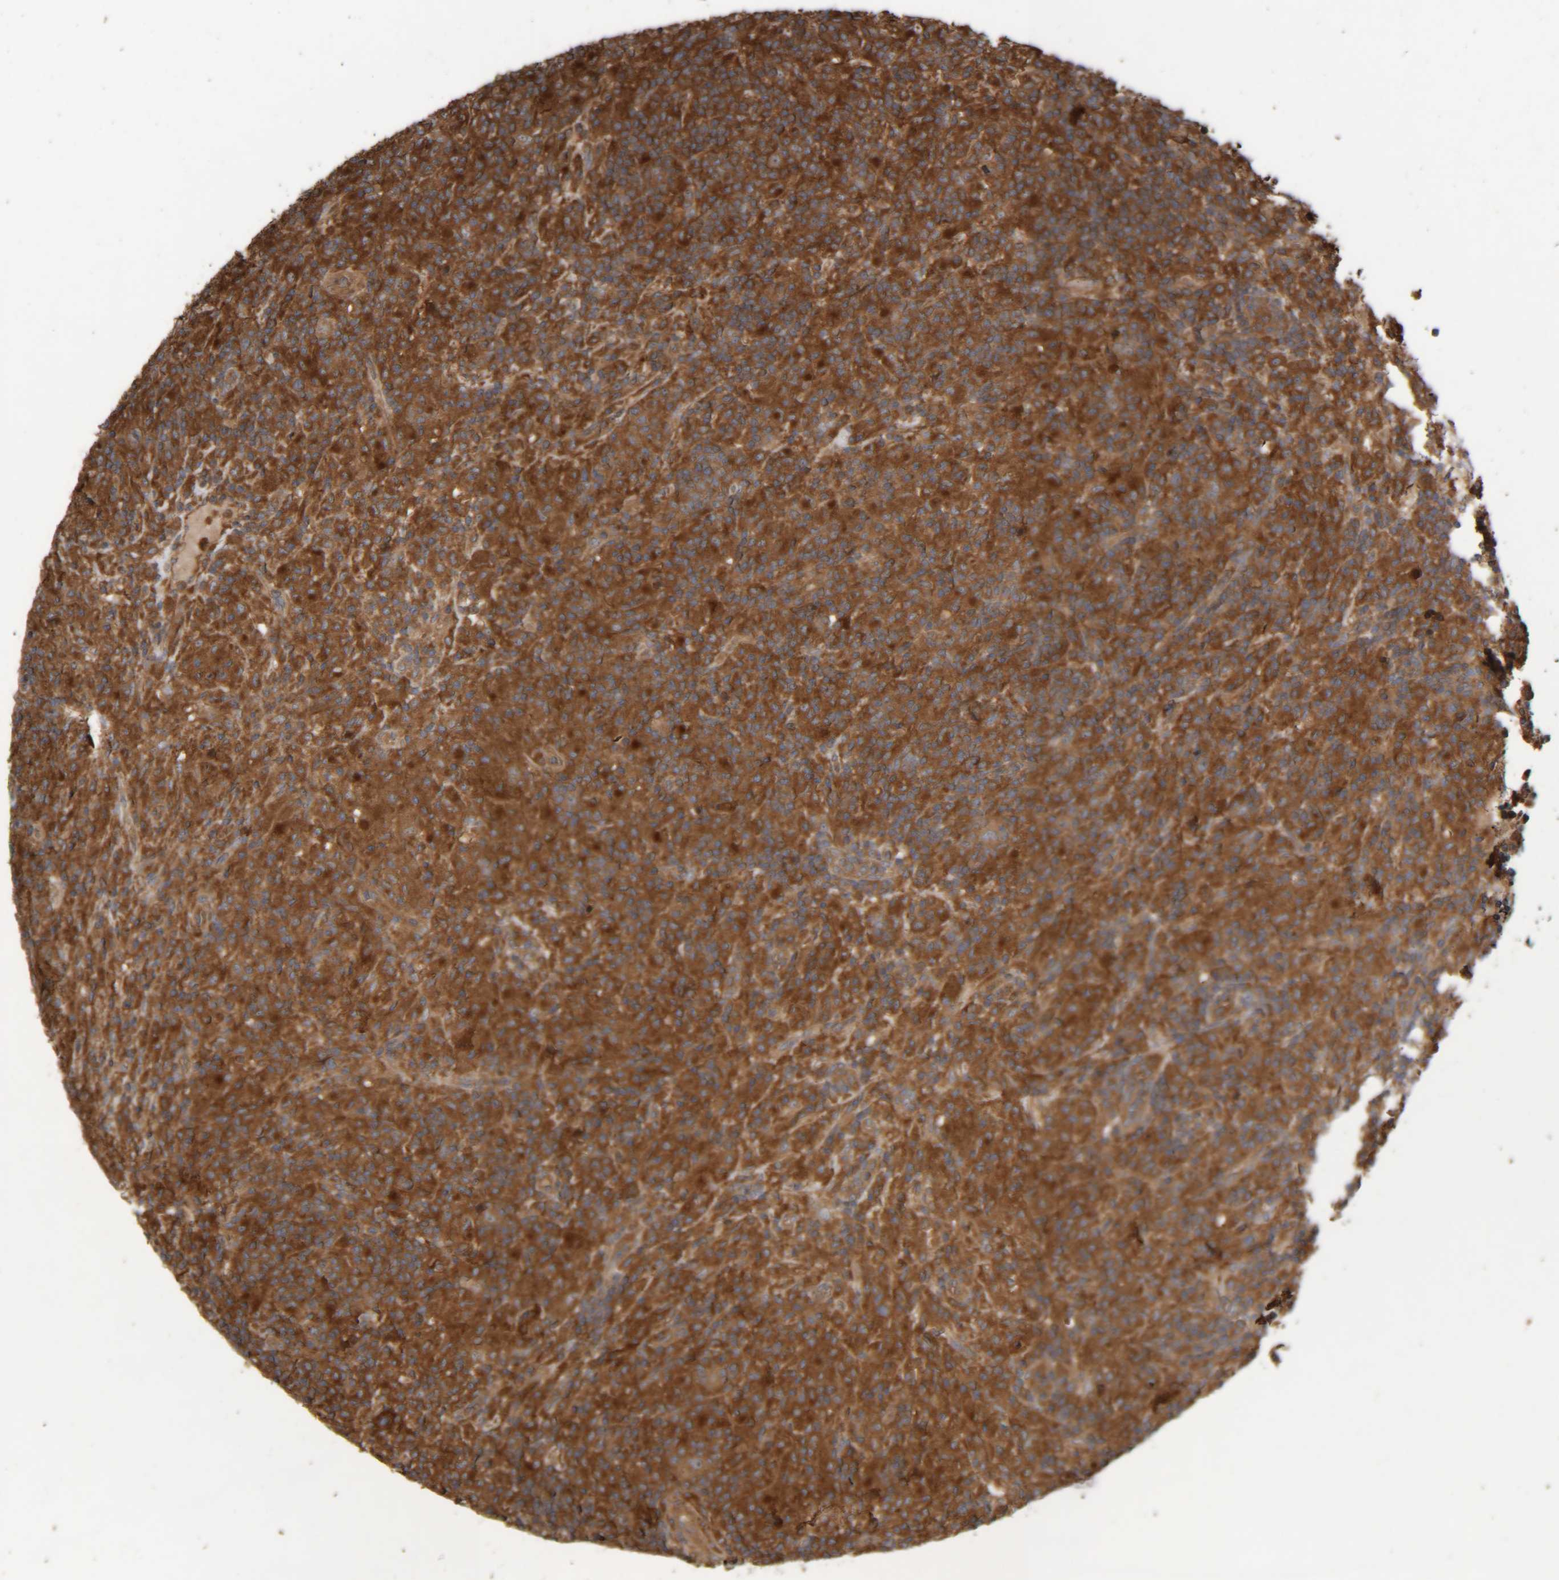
{"staining": {"intensity": "moderate", "quantity": ">75%", "location": "cytoplasmic/membranous"}, "tissue": "lymphoma", "cell_type": "Tumor cells", "image_type": "cancer", "snomed": [{"axis": "morphology", "description": "Hodgkin's disease, NOS"}, {"axis": "topography", "description": "Lymph node"}], "caption": "An image of lymphoma stained for a protein displays moderate cytoplasmic/membranous brown staining in tumor cells.", "gene": "CCDC57", "patient": {"sex": "male", "age": 70}}